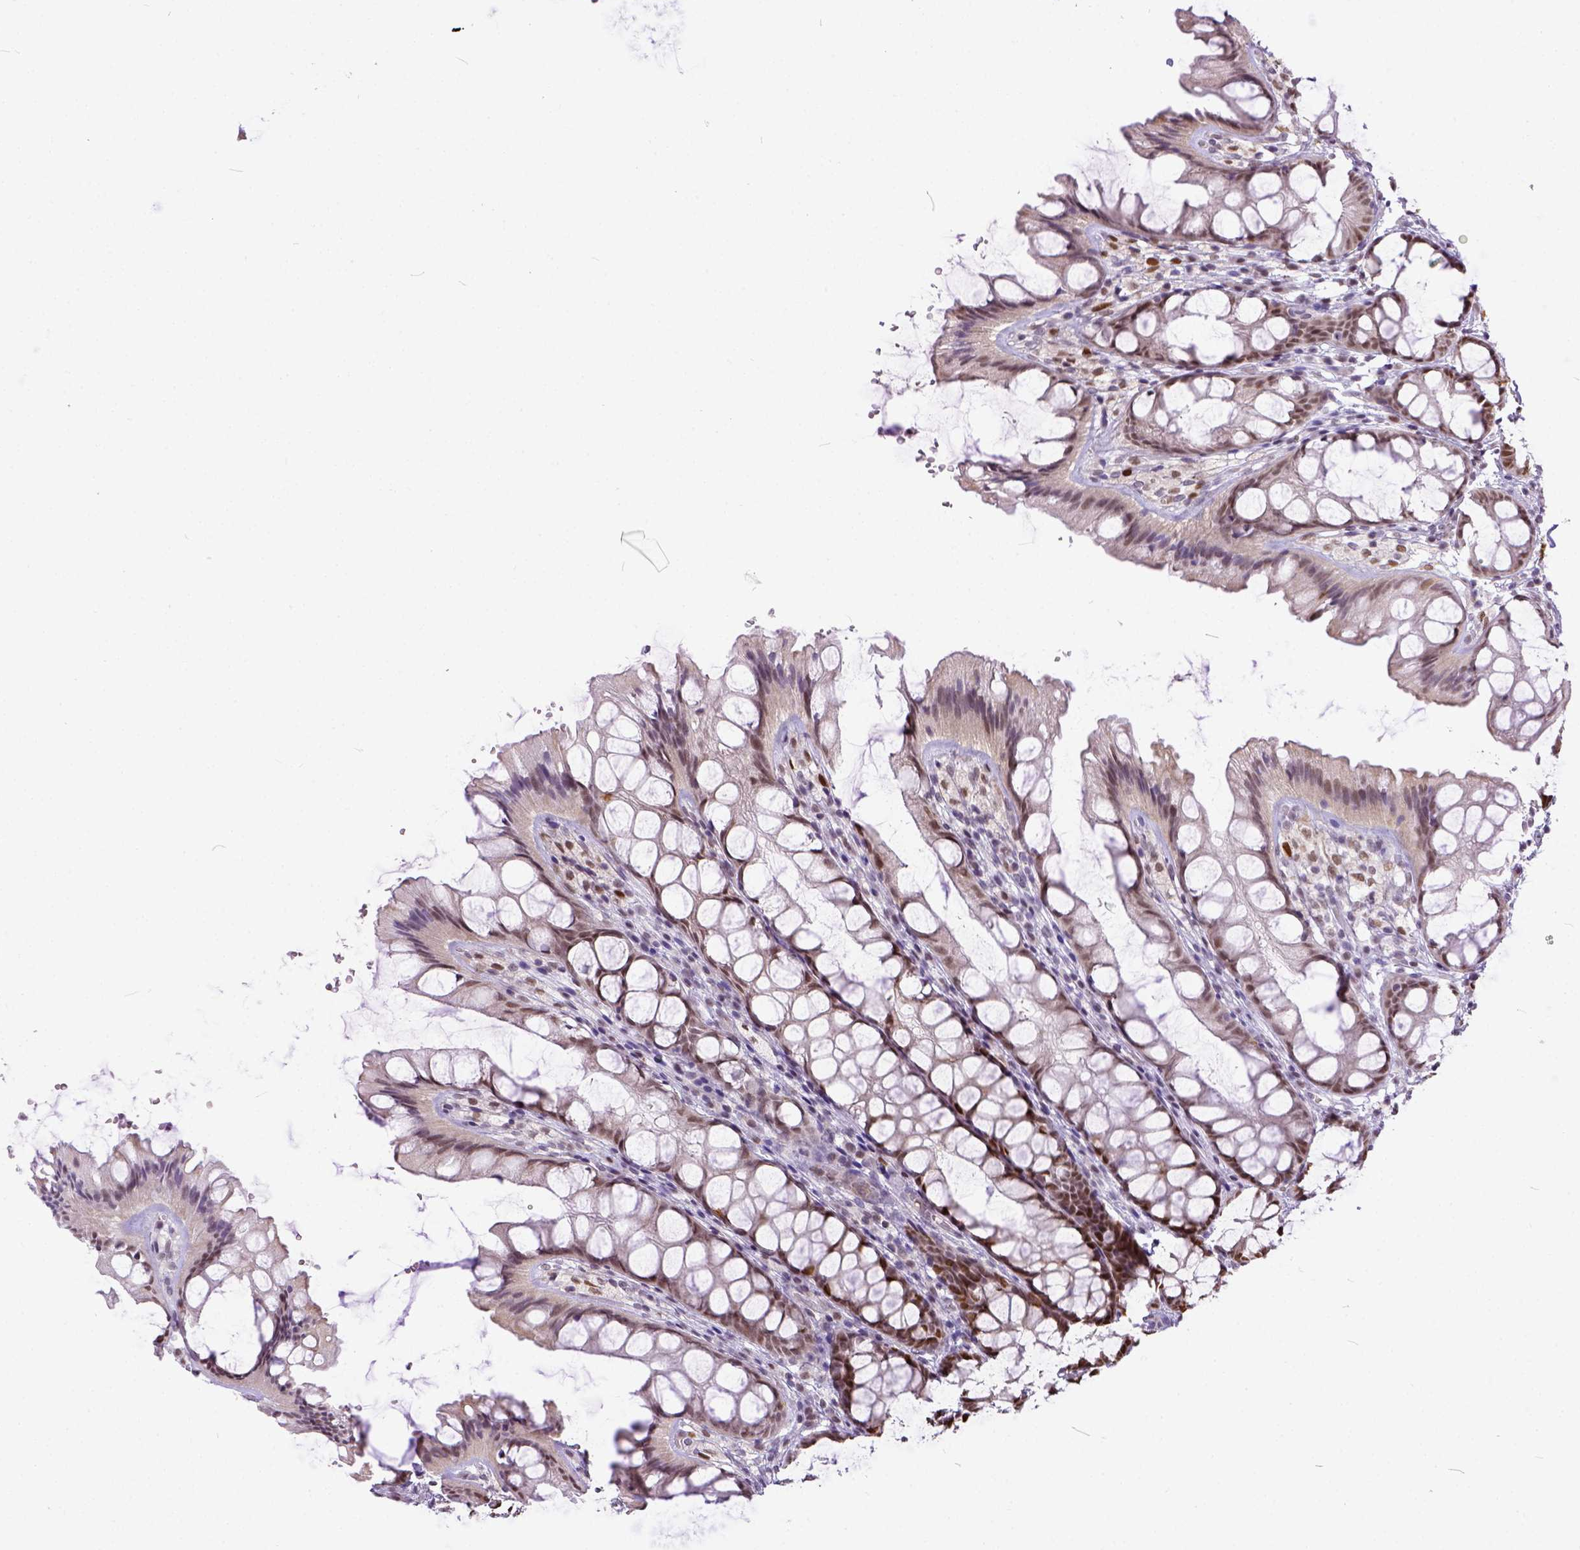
{"staining": {"intensity": "moderate", "quantity": ">75%", "location": "nuclear"}, "tissue": "colon", "cell_type": "Endothelial cells", "image_type": "normal", "snomed": [{"axis": "morphology", "description": "Normal tissue, NOS"}, {"axis": "topography", "description": "Colon"}], "caption": "DAB (3,3'-diaminobenzidine) immunohistochemical staining of normal human colon shows moderate nuclear protein positivity in approximately >75% of endothelial cells. Nuclei are stained in blue.", "gene": "ERCC1", "patient": {"sex": "male", "age": 47}}